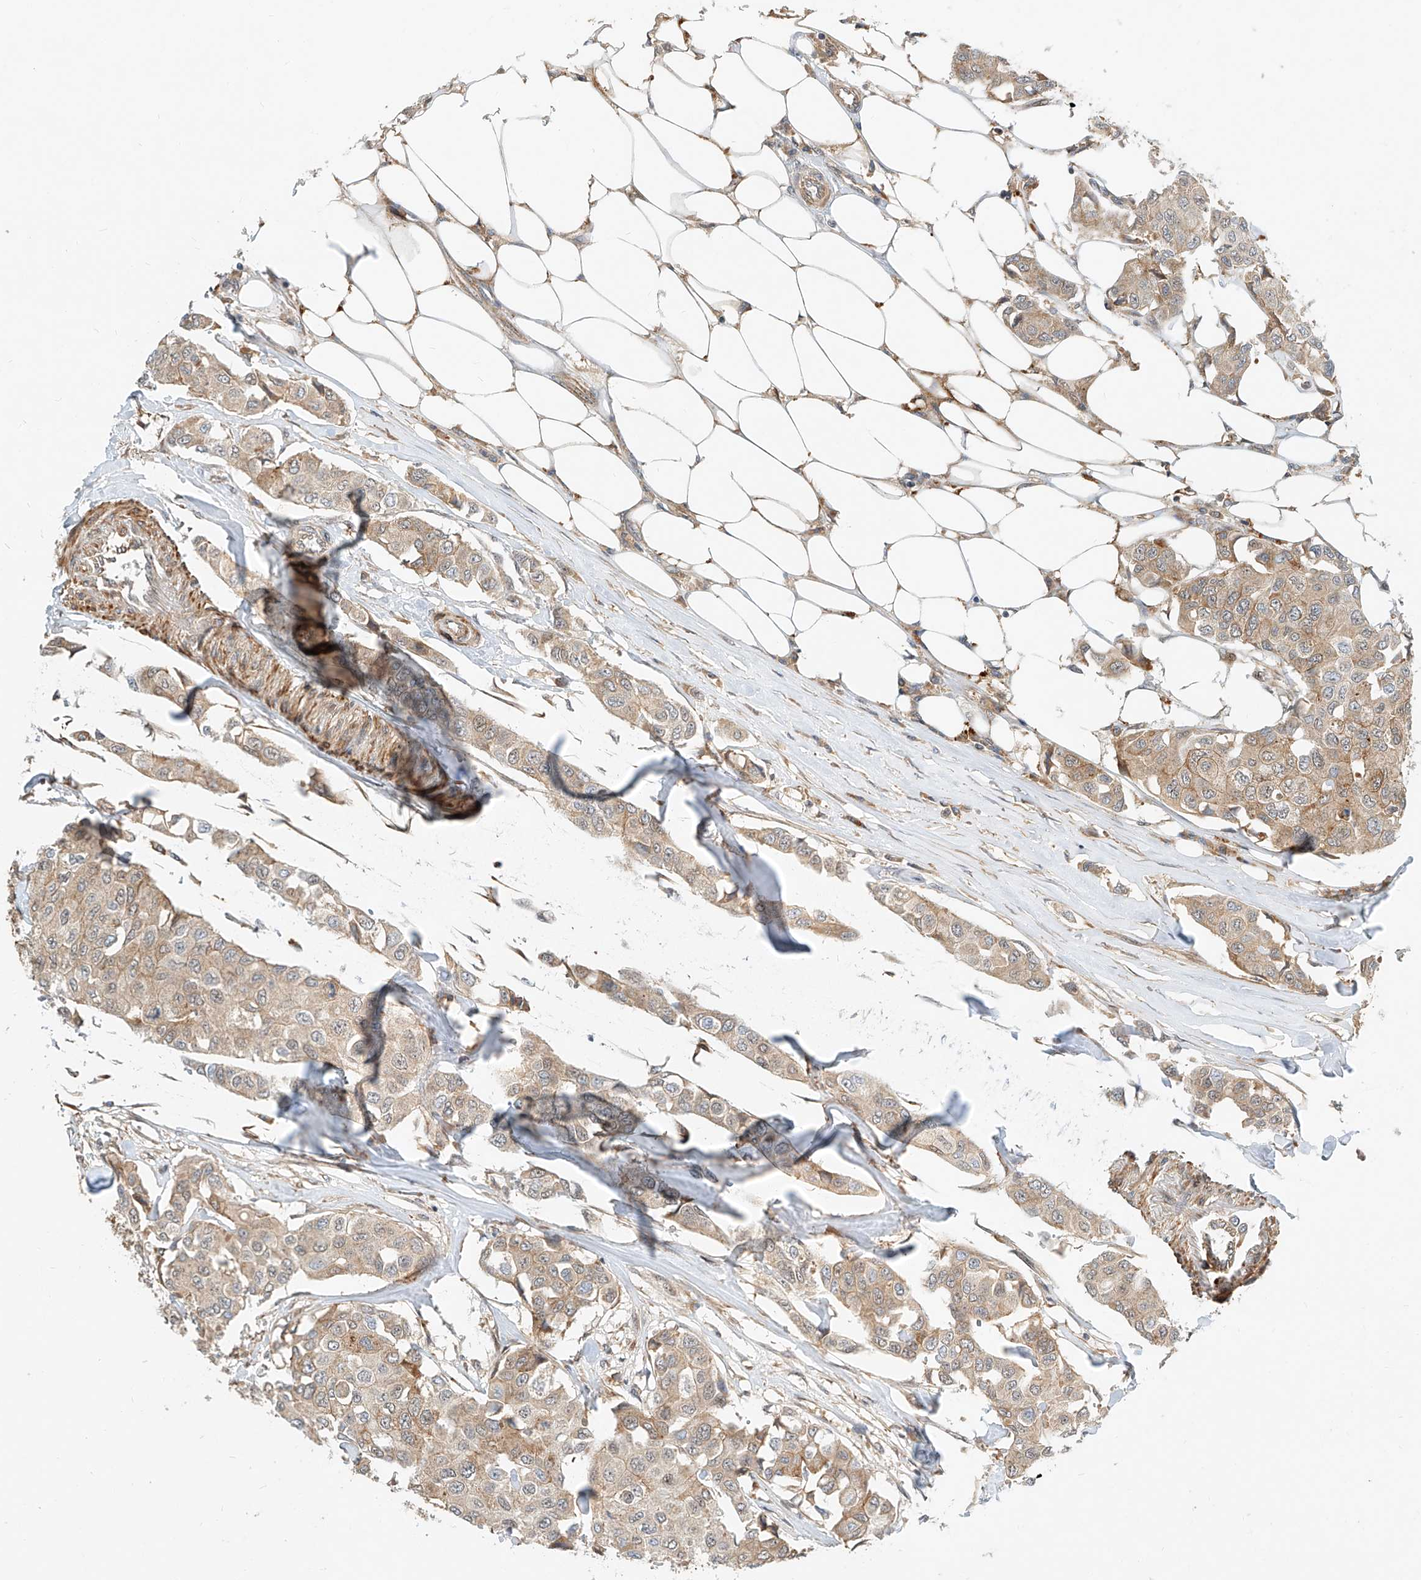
{"staining": {"intensity": "weak", "quantity": "25%-75%", "location": "cytoplasmic/membranous"}, "tissue": "breast cancer", "cell_type": "Tumor cells", "image_type": "cancer", "snomed": [{"axis": "morphology", "description": "Duct carcinoma"}, {"axis": "topography", "description": "Breast"}], "caption": "DAB (3,3'-diaminobenzidine) immunohistochemical staining of human infiltrating ductal carcinoma (breast) exhibits weak cytoplasmic/membranous protein positivity in about 25%-75% of tumor cells.", "gene": "CPAMD8", "patient": {"sex": "female", "age": 80}}